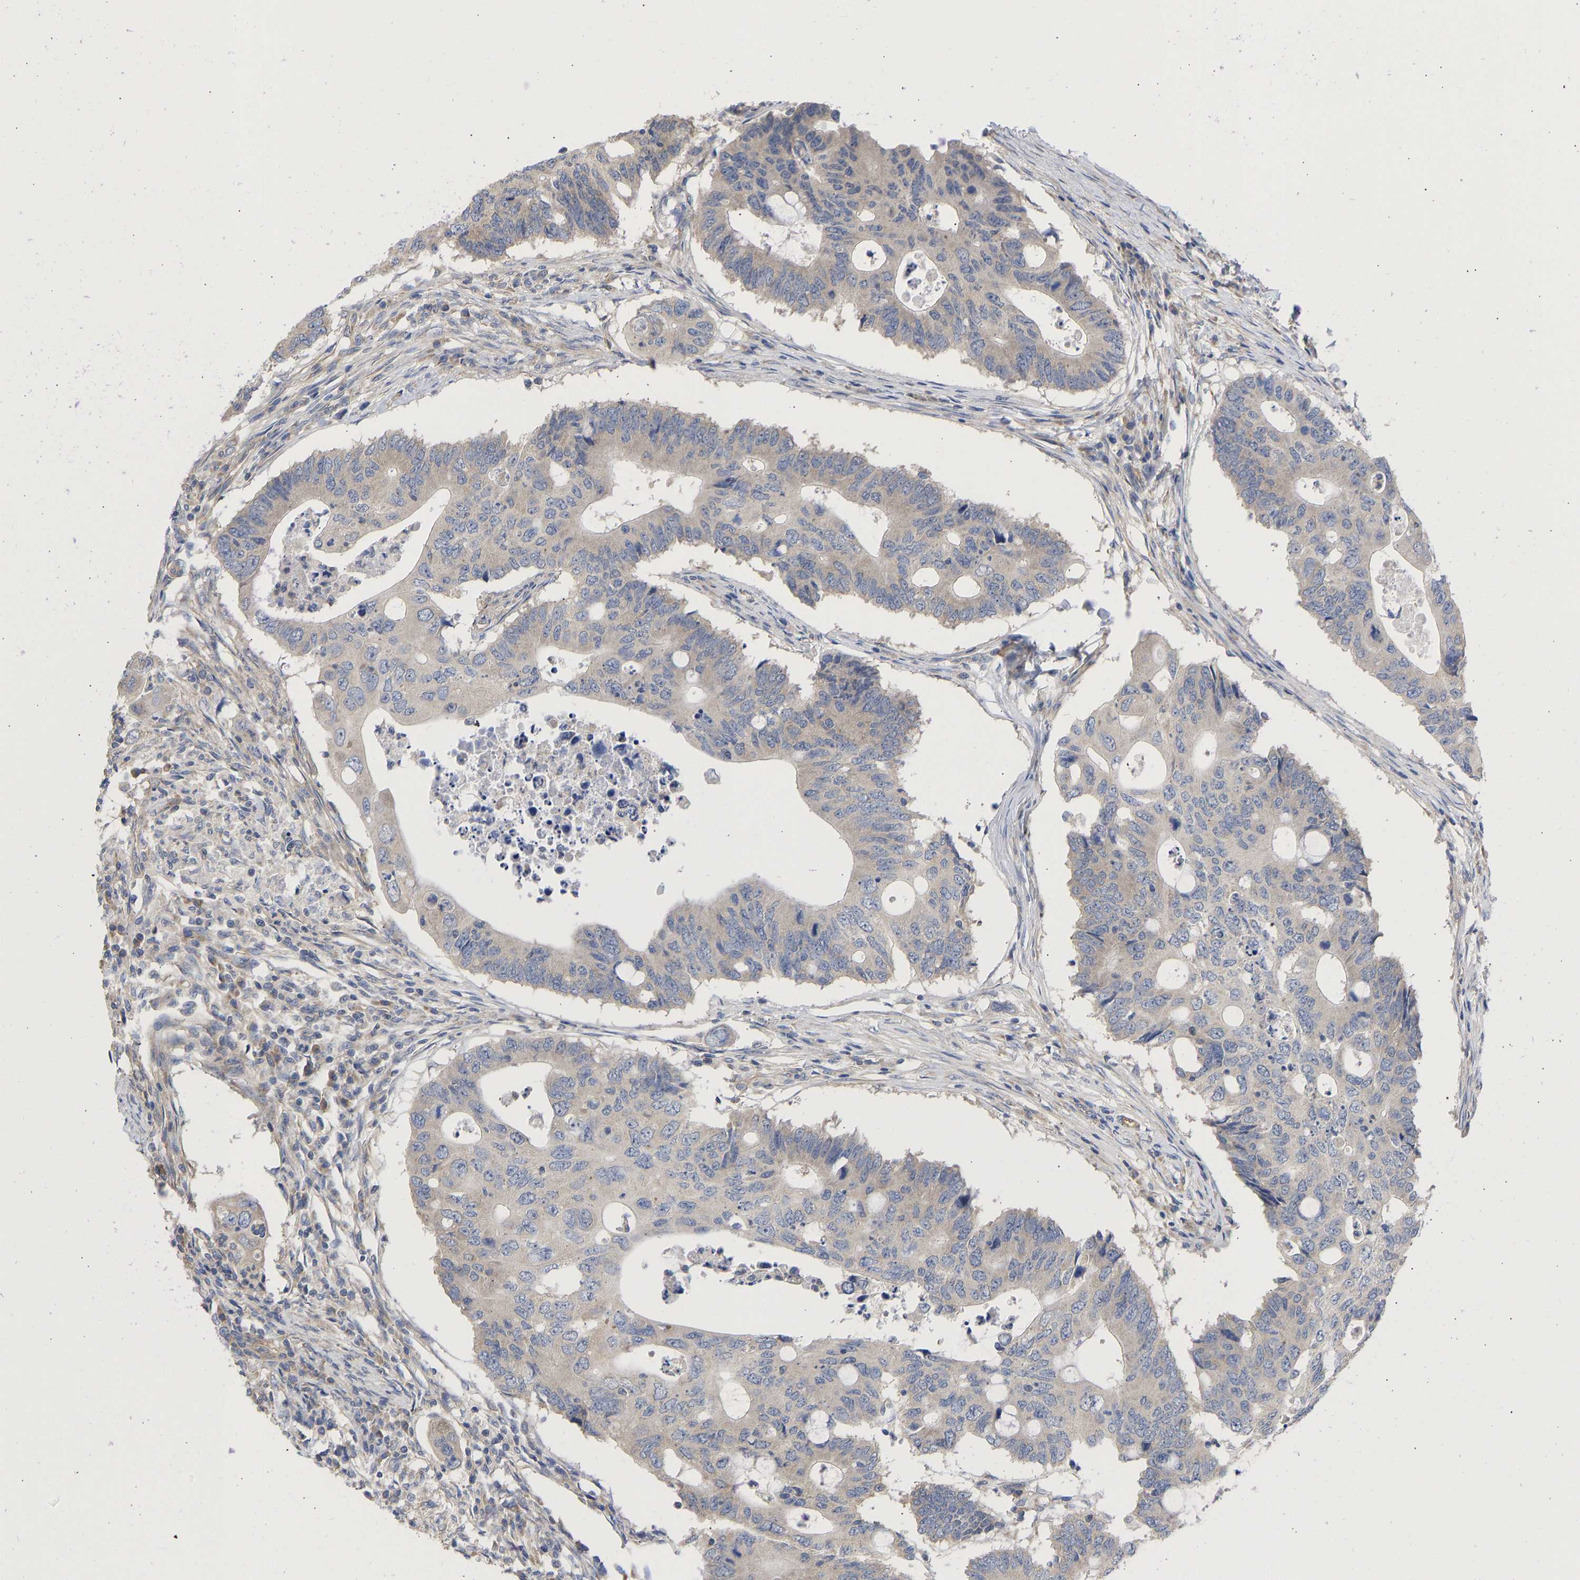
{"staining": {"intensity": "negative", "quantity": "none", "location": "none"}, "tissue": "colorectal cancer", "cell_type": "Tumor cells", "image_type": "cancer", "snomed": [{"axis": "morphology", "description": "Adenocarcinoma, NOS"}, {"axis": "topography", "description": "Colon"}], "caption": "IHC histopathology image of human colorectal adenocarcinoma stained for a protein (brown), which exhibits no expression in tumor cells.", "gene": "MAP2K3", "patient": {"sex": "male", "age": 71}}